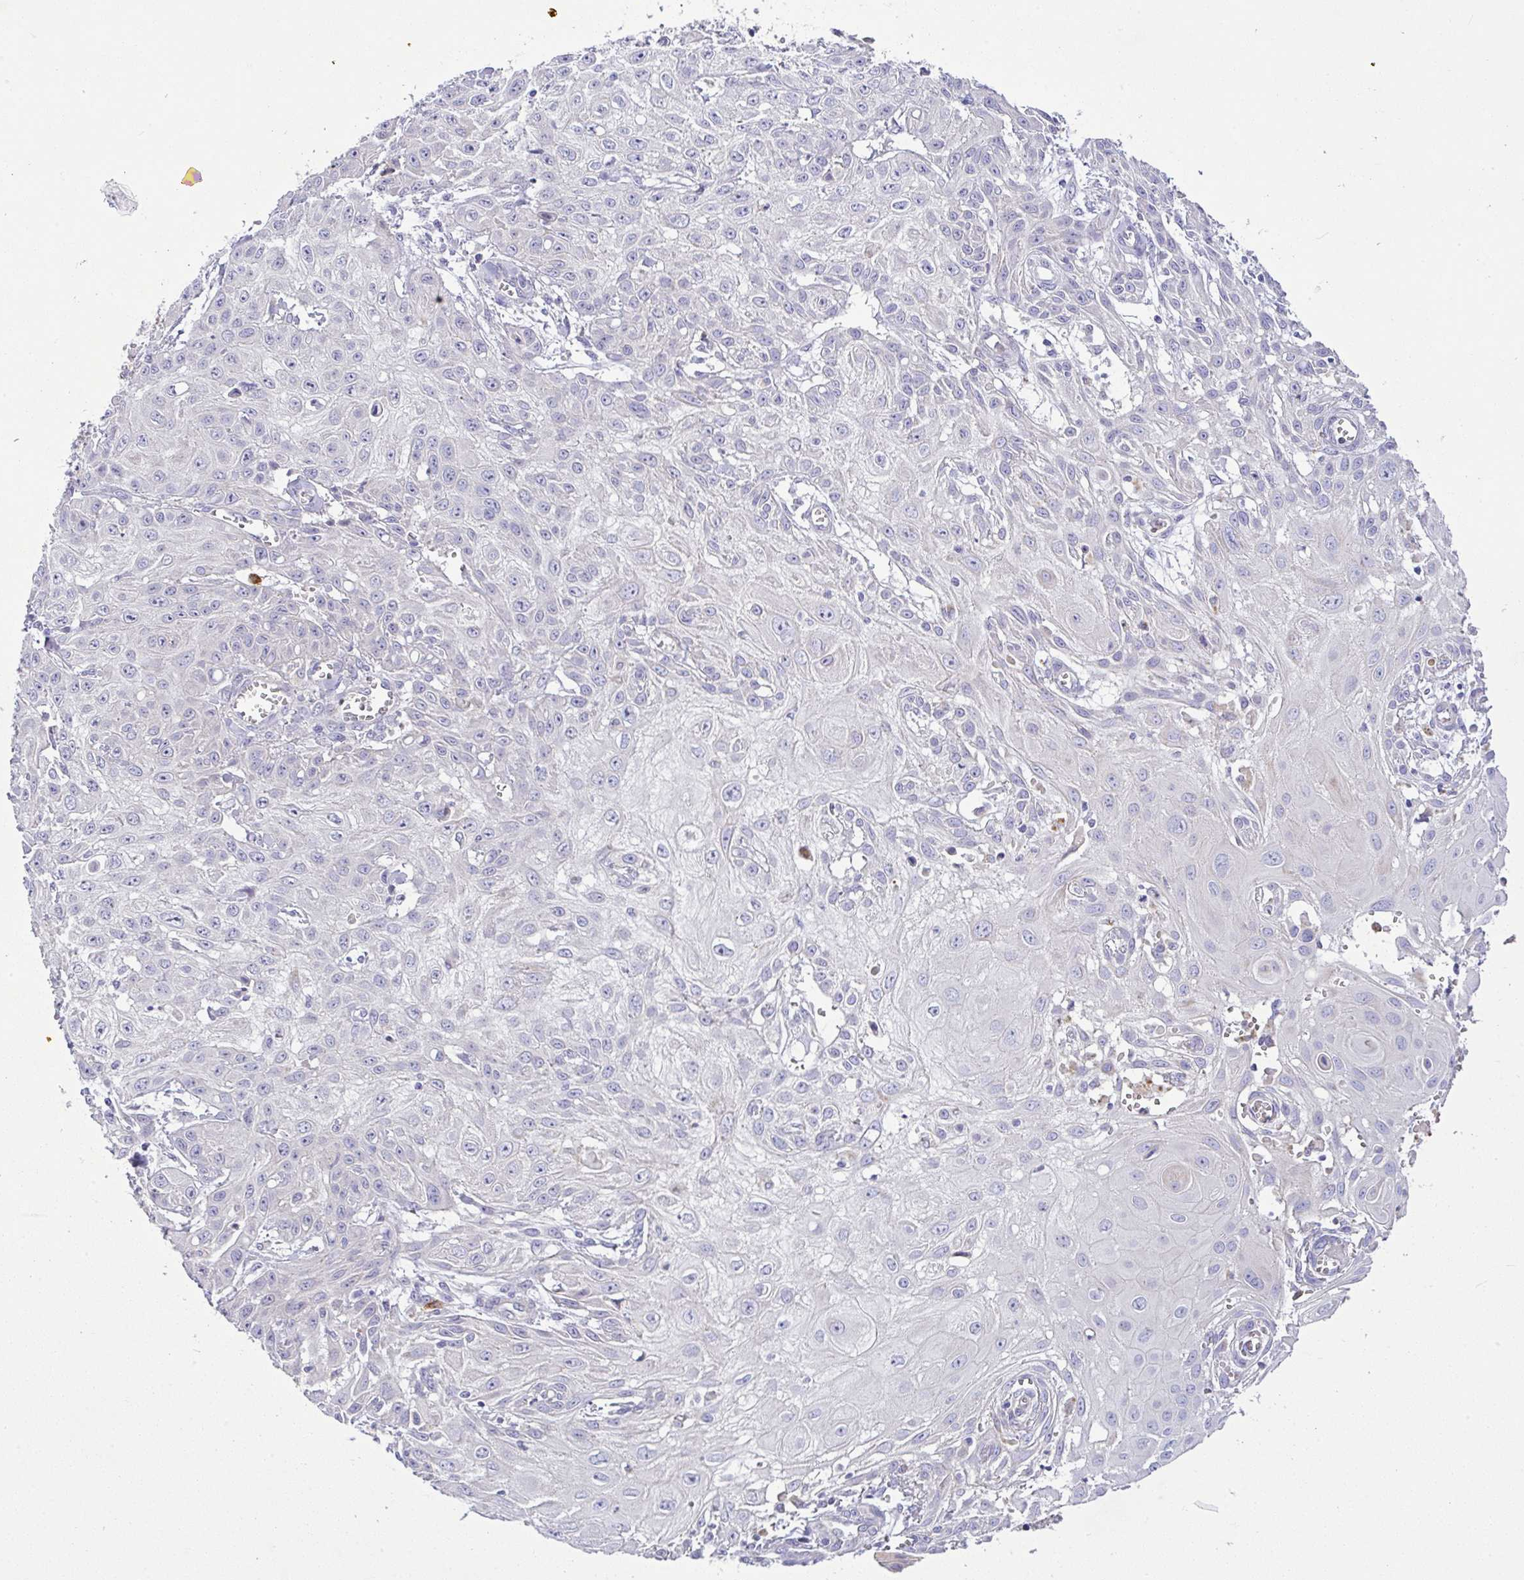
{"staining": {"intensity": "negative", "quantity": "none", "location": "none"}, "tissue": "skin cancer", "cell_type": "Tumor cells", "image_type": "cancer", "snomed": [{"axis": "morphology", "description": "Squamous cell carcinoma, NOS"}, {"axis": "topography", "description": "Skin"}, {"axis": "topography", "description": "Vulva"}], "caption": "An immunohistochemistry micrograph of skin cancer (squamous cell carcinoma) is shown. There is no staining in tumor cells of skin cancer (squamous cell carcinoma).", "gene": "EPN3", "patient": {"sex": "female", "age": 71}}